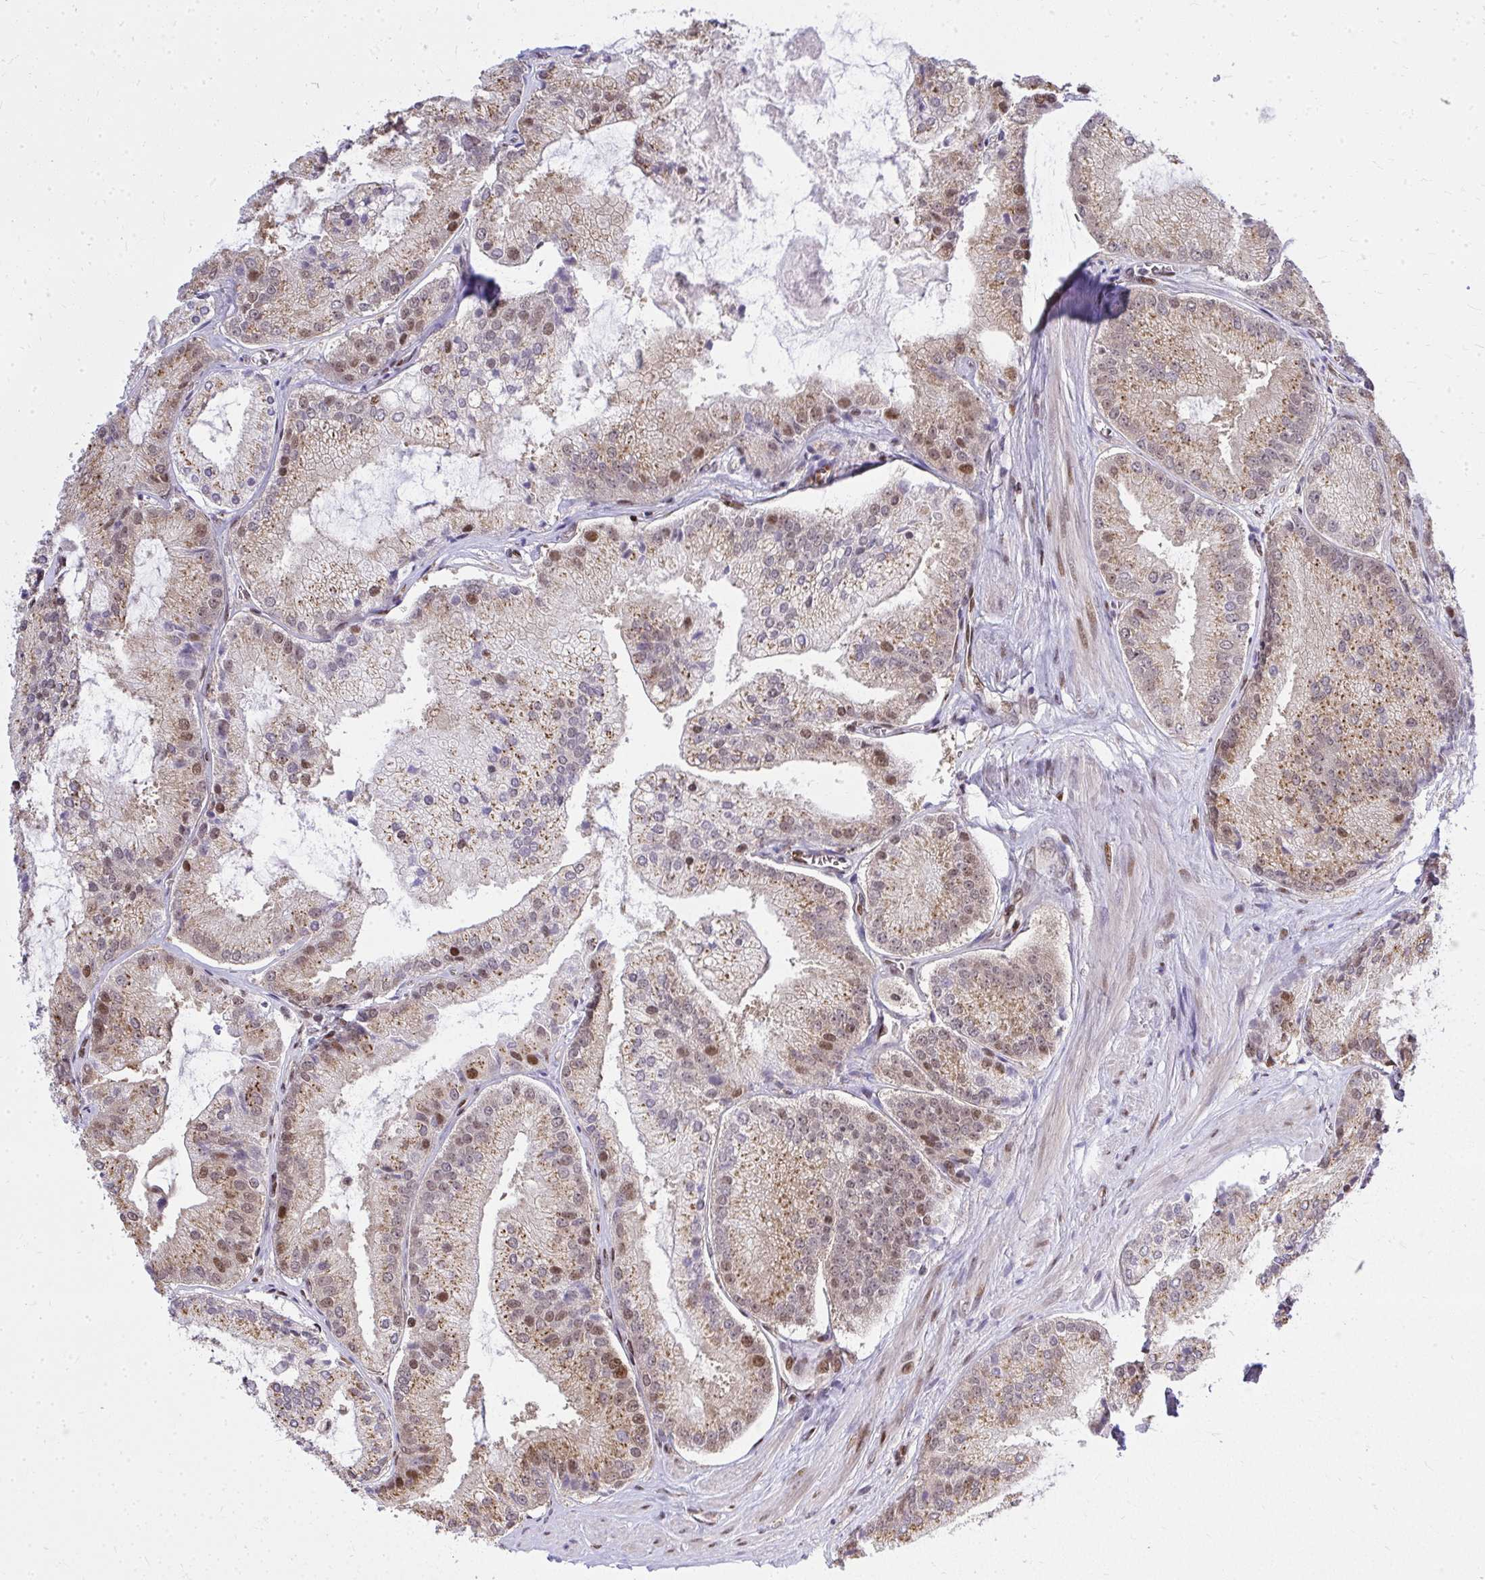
{"staining": {"intensity": "moderate", "quantity": ">75%", "location": "cytoplasmic/membranous,nuclear"}, "tissue": "prostate cancer", "cell_type": "Tumor cells", "image_type": "cancer", "snomed": [{"axis": "morphology", "description": "Adenocarcinoma, High grade"}, {"axis": "topography", "description": "Prostate"}], "caption": "Prostate adenocarcinoma (high-grade) tissue displays moderate cytoplasmic/membranous and nuclear expression in approximately >75% of tumor cells", "gene": "PIGY", "patient": {"sex": "male", "age": 73}}